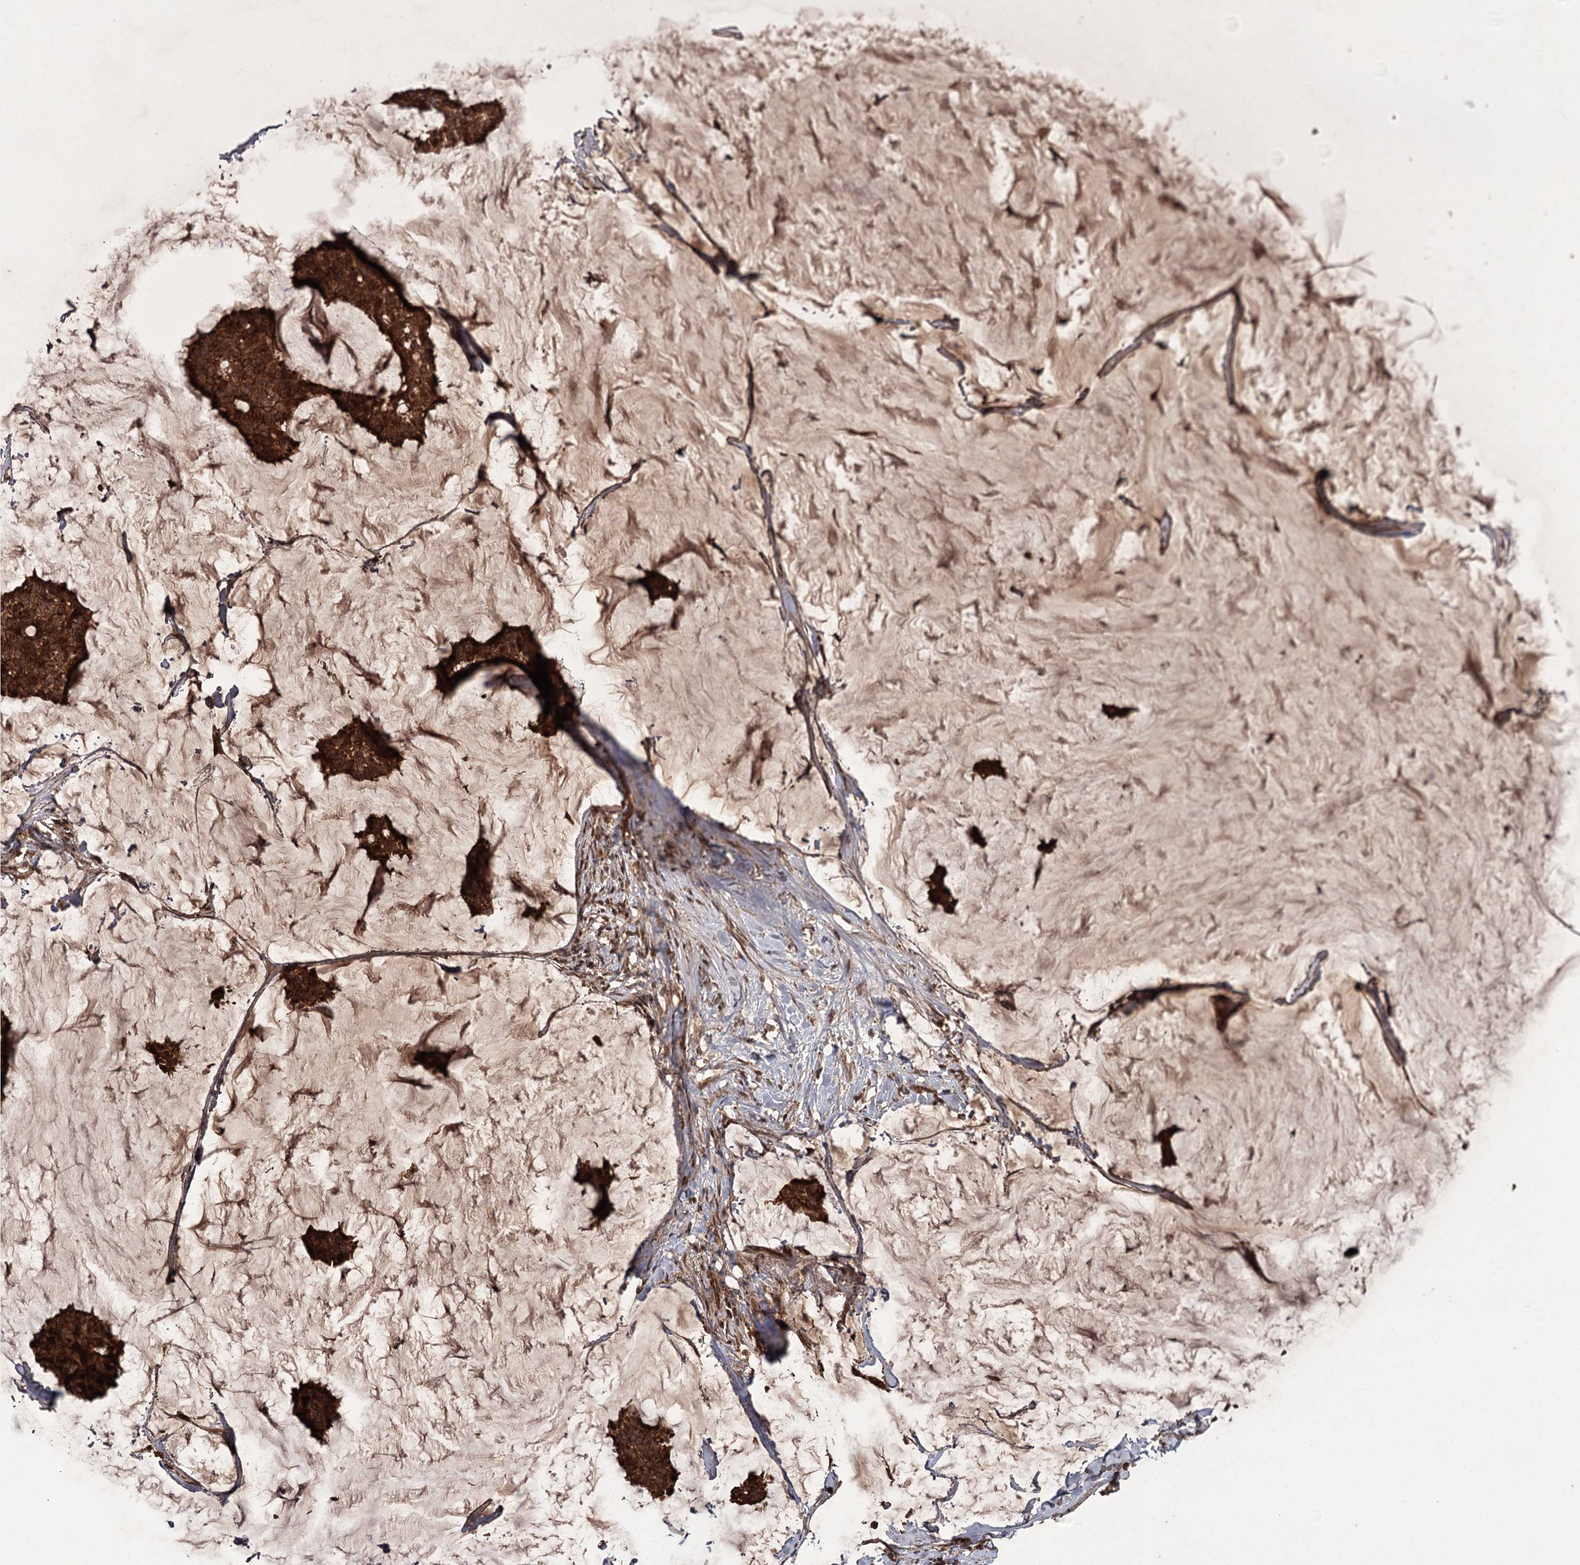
{"staining": {"intensity": "strong", "quantity": ">75%", "location": "cytoplasmic/membranous"}, "tissue": "breast cancer", "cell_type": "Tumor cells", "image_type": "cancer", "snomed": [{"axis": "morphology", "description": "Duct carcinoma"}, {"axis": "topography", "description": "Breast"}], "caption": "Protein positivity by immunohistochemistry (IHC) demonstrates strong cytoplasmic/membranous positivity in approximately >75% of tumor cells in breast intraductal carcinoma. (DAB (3,3'-diaminobenzidine) IHC with brightfield microscopy, high magnification).", "gene": "RPAP3", "patient": {"sex": "female", "age": 93}}